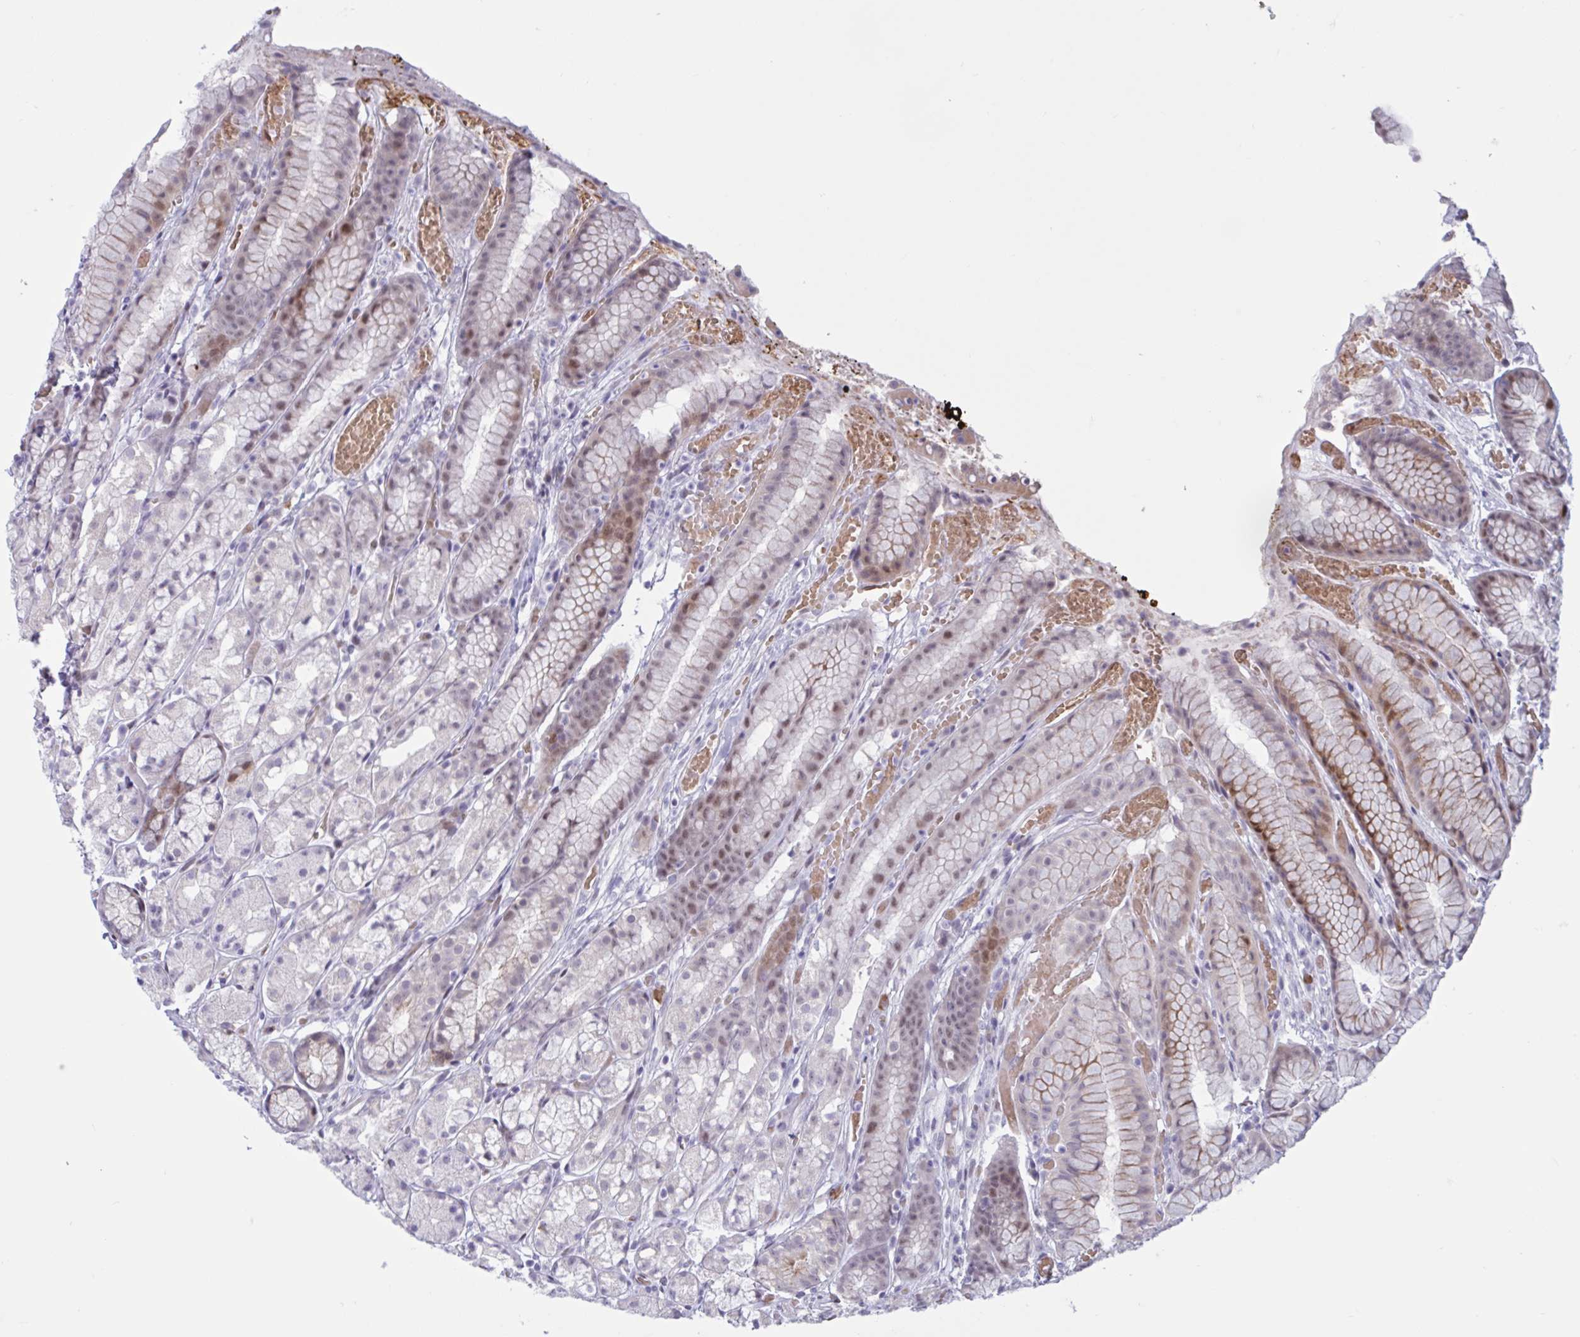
{"staining": {"intensity": "moderate", "quantity": "25%-75%", "location": "cytoplasmic/membranous,nuclear"}, "tissue": "stomach", "cell_type": "Glandular cells", "image_type": "normal", "snomed": [{"axis": "morphology", "description": "Normal tissue, NOS"}, {"axis": "topography", "description": "Smooth muscle"}, {"axis": "topography", "description": "Stomach"}], "caption": "Benign stomach reveals moderate cytoplasmic/membranous,nuclear expression in about 25%-75% of glandular cells, visualized by immunohistochemistry. (Stains: DAB (3,3'-diaminobenzidine) in brown, nuclei in blue, Microscopy: brightfield microscopy at high magnification).", "gene": "RBL1", "patient": {"sex": "male", "age": 70}}